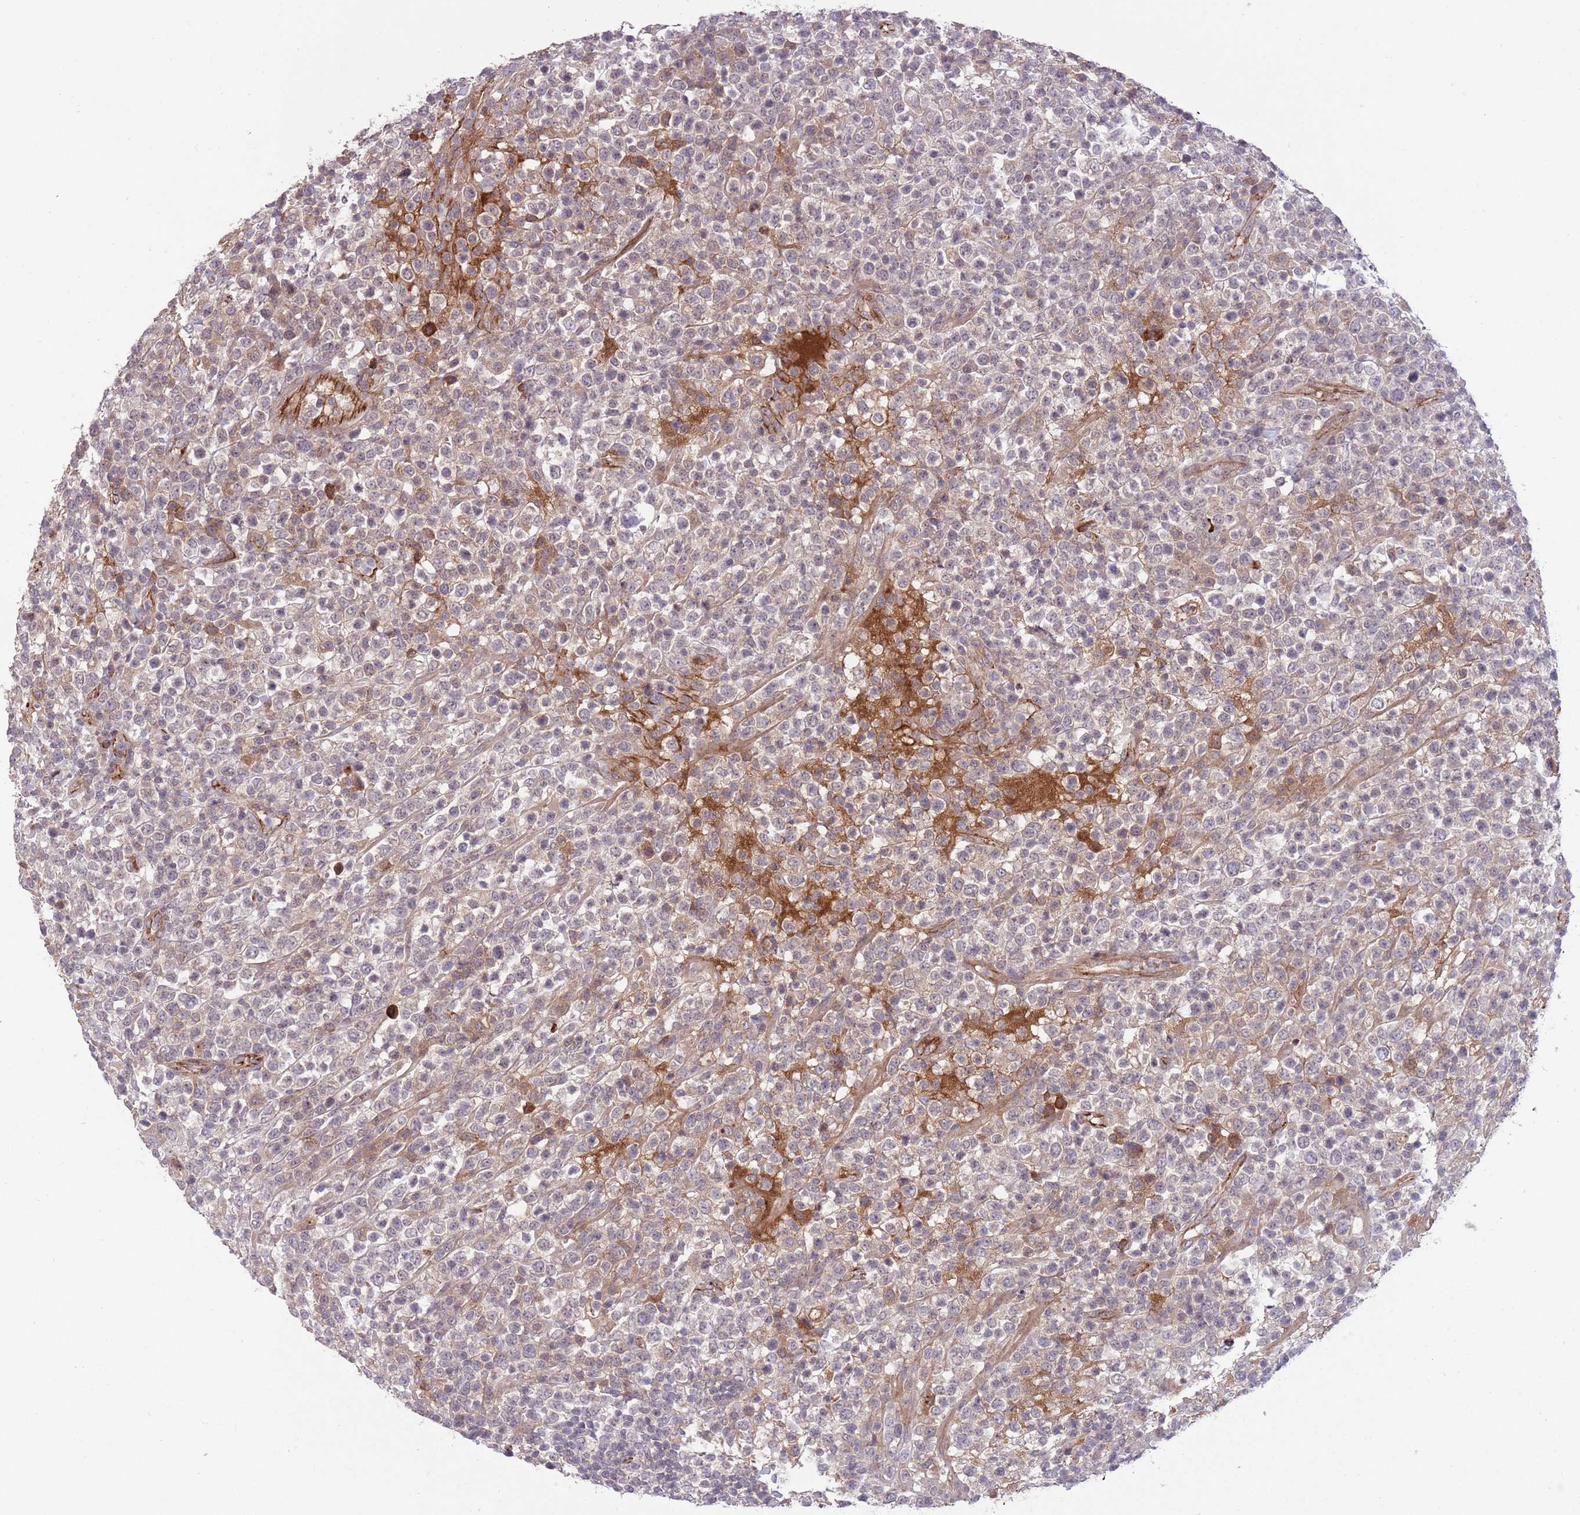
{"staining": {"intensity": "negative", "quantity": "none", "location": "none"}, "tissue": "lymphoma", "cell_type": "Tumor cells", "image_type": "cancer", "snomed": [{"axis": "morphology", "description": "Malignant lymphoma, non-Hodgkin's type, High grade"}, {"axis": "topography", "description": "Colon"}], "caption": "High-grade malignant lymphoma, non-Hodgkin's type was stained to show a protein in brown. There is no significant expression in tumor cells.", "gene": "DPP10", "patient": {"sex": "female", "age": 53}}